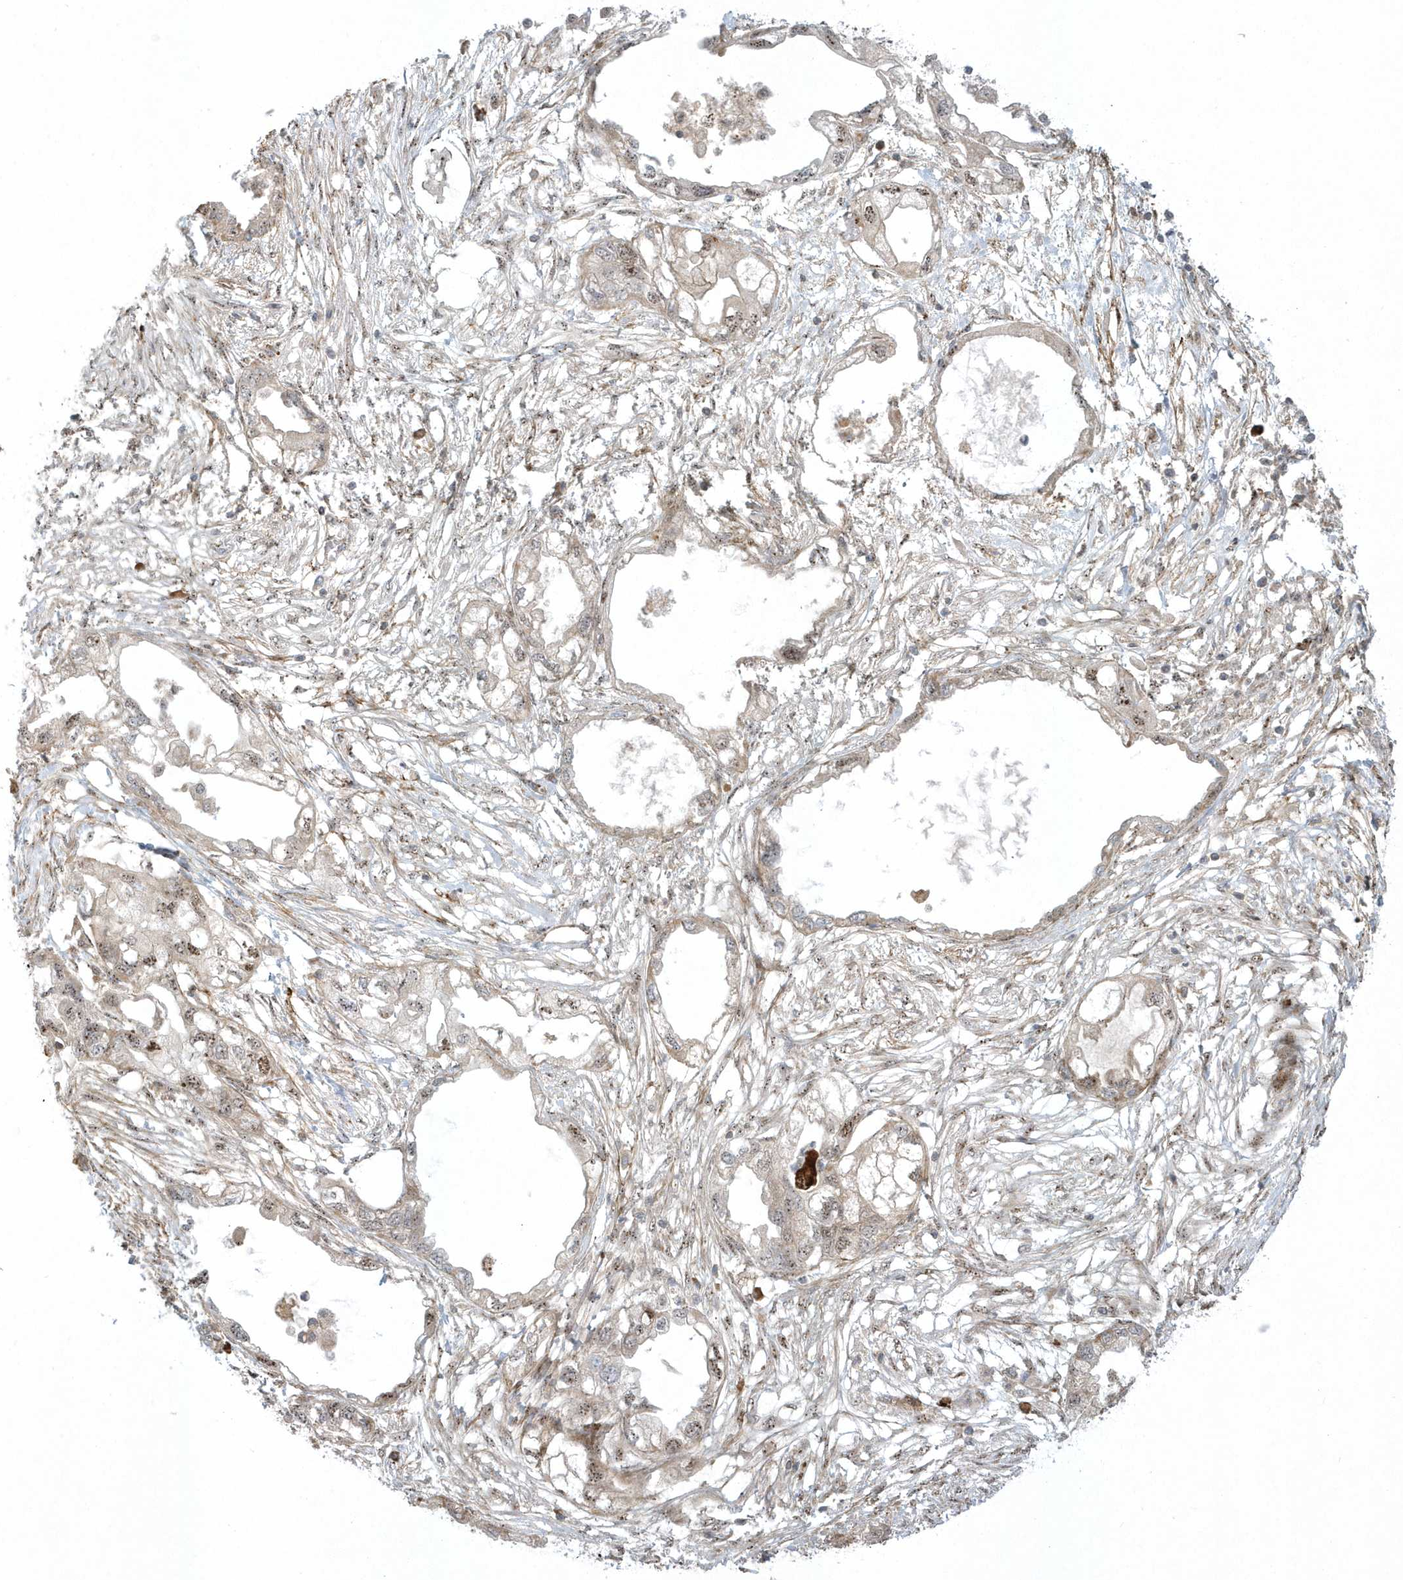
{"staining": {"intensity": "moderate", "quantity": "25%-75%", "location": "nuclear"}, "tissue": "endometrial cancer", "cell_type": "Tumor cells", "image_type": "cancer", "snomed": [{"axis": "morphology", "description": "Adenocarcinoma, NOS"}, {"axis": "morphology", "description": "Adenocarcinoma, metastatic, NOS"}, {"axis": "topography", "description": "Adipose tissue"}, {"axis": "topography", "description": "Endometrium"}], "caption": "There is medium levels of moderate nuclear positivity in tumor cells of endometrial cancer, as demonstrated by immunohistochemical staining (brown color).", "gene": "MASP2", "patient": {"sex": "female", "age": 67}}